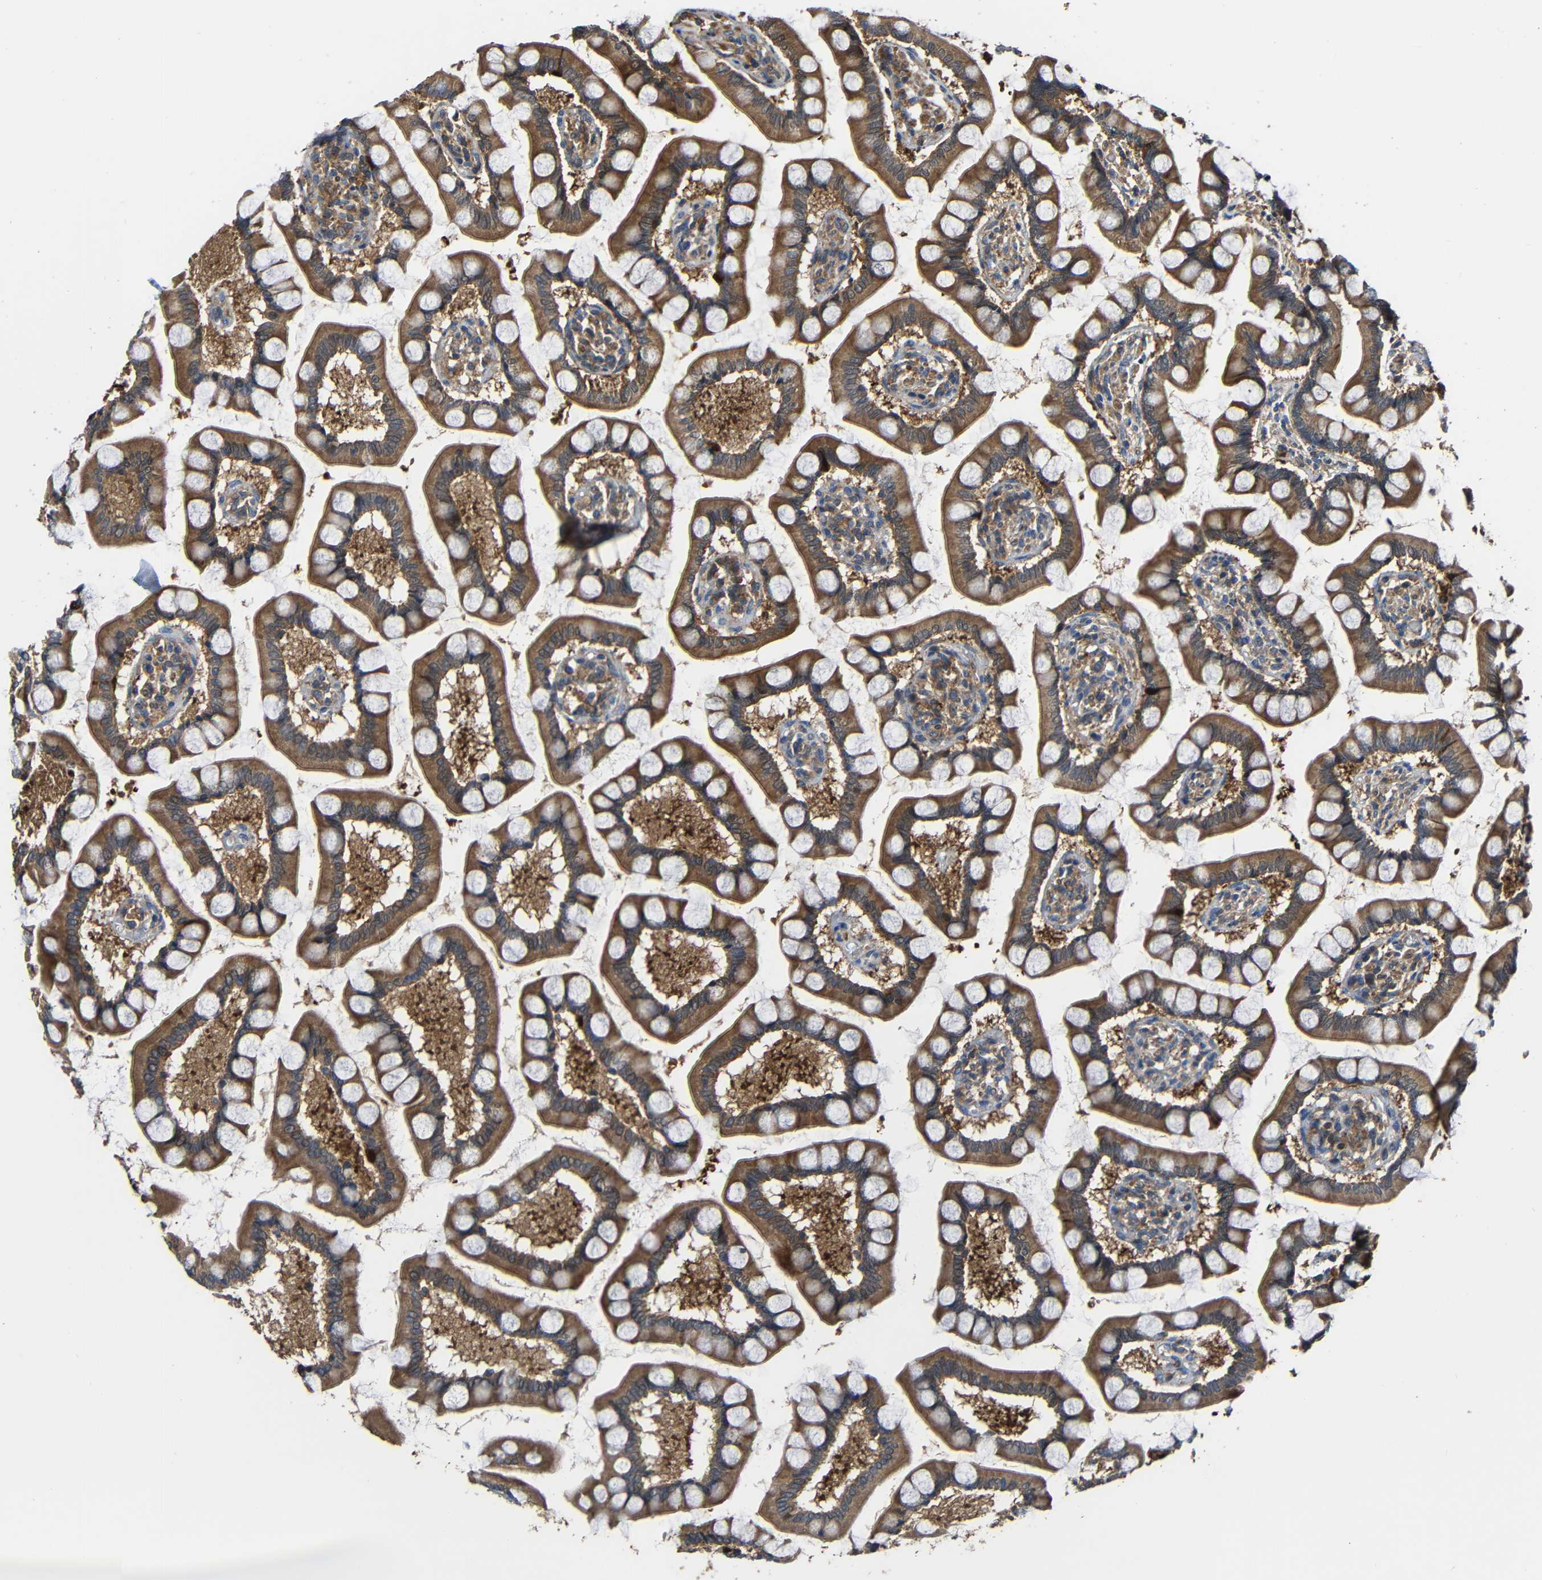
{"staining": {"intensity": "moderate", "quantity": ">75%", "location": "cytoplasmic/membranous"}, "tissue": "small intestine", "cell_type": "Glandular cells", "image_type": "normal", "snomed": [{"axis": "morphology", "description": "Normal tissue, NOS"}, {"axis": "topography", "description": "Small intestine"}], "caption": "Benign small intestine was stained to show a protein in brown. There is medium levels of moderate cytoplasmic/membranous staining in about >75% of glandular cells. (Brightfield microscopy of DAB IHC at high magnification).", "gene": "RHOT2", "patient": {"sex": "male", "age": 41}}